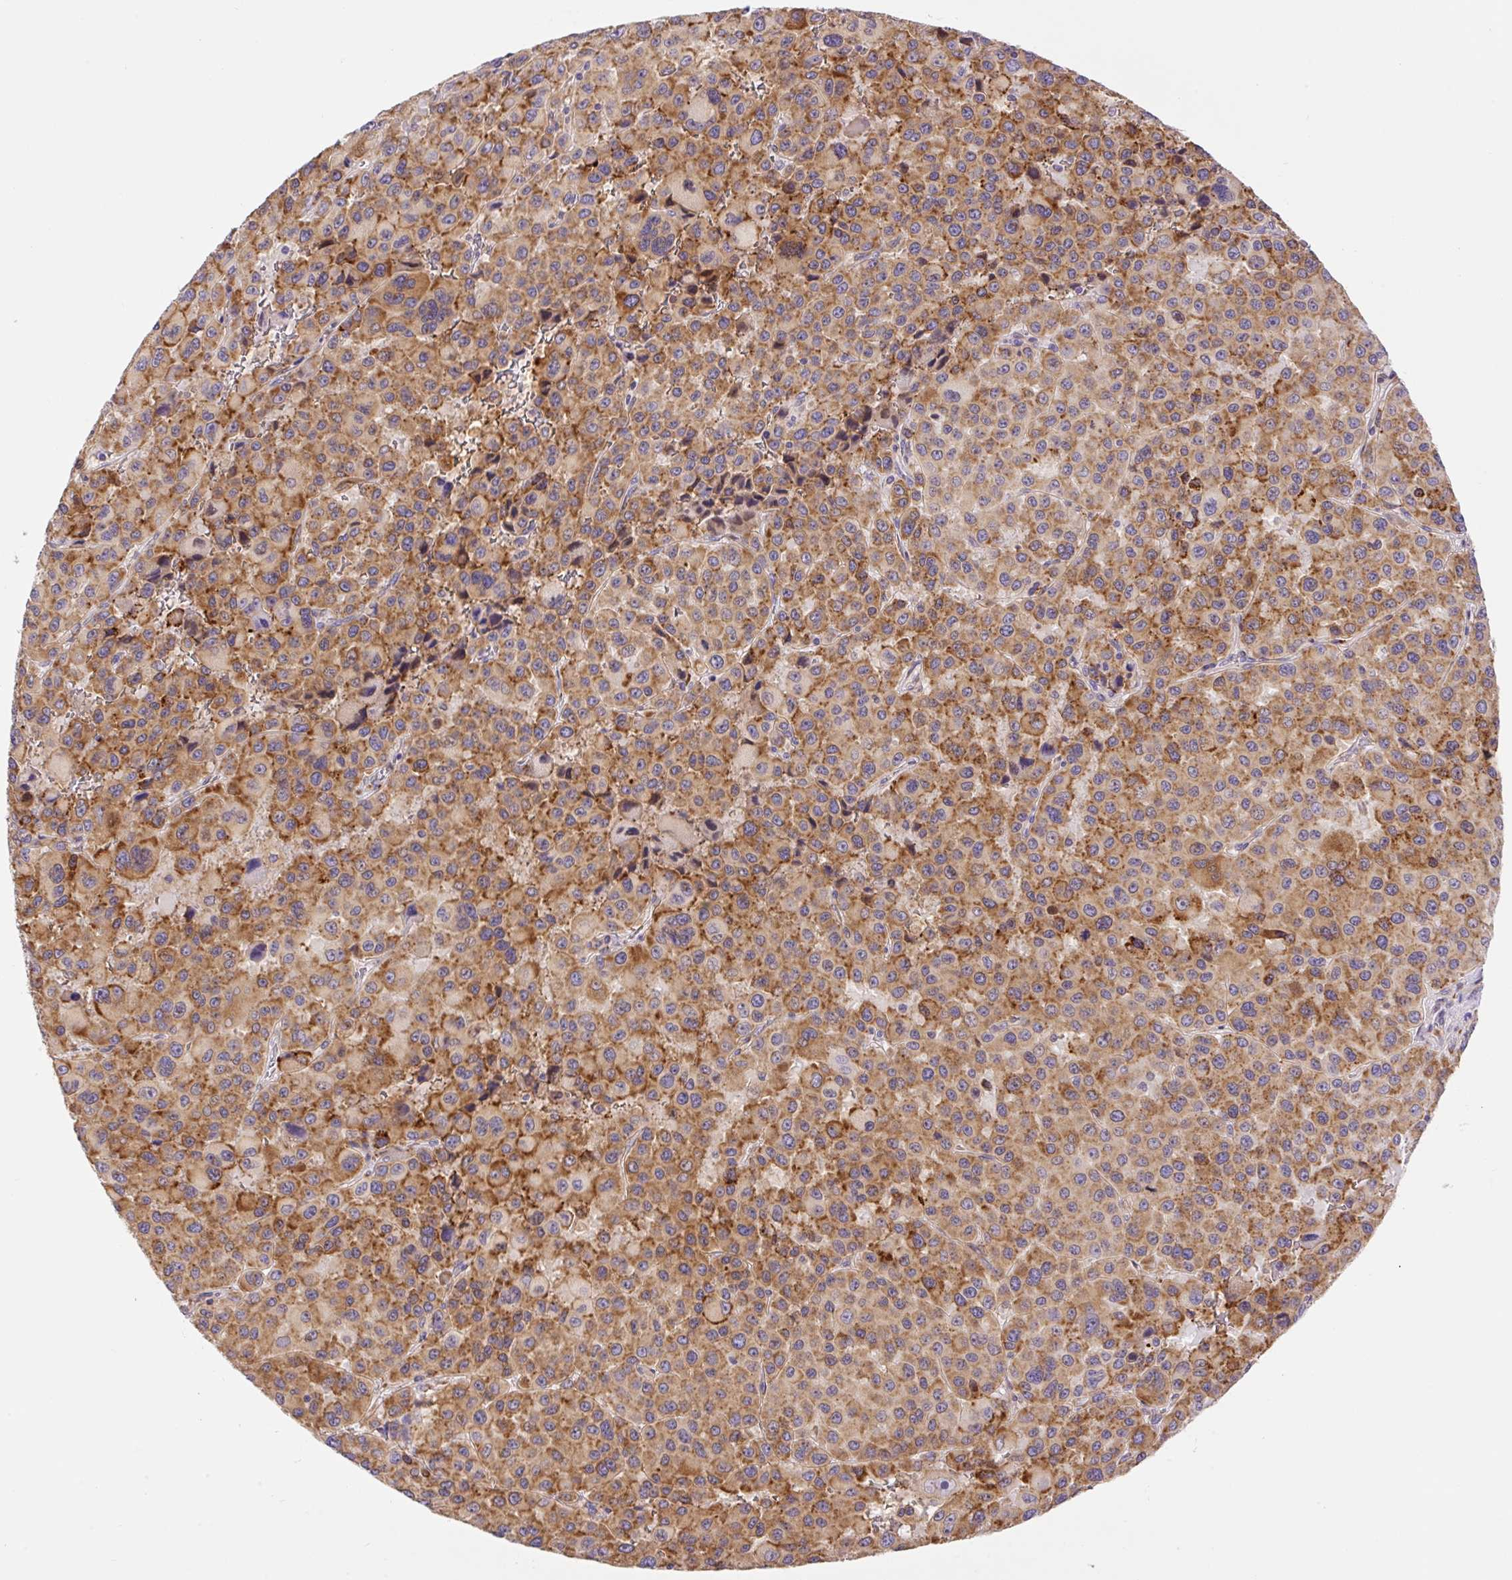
{"staining": {"intensity": "moderate", "quantity": ">75%", "location": "cytoplasmic/membranous"}, "tissue": "melanoma", "cell_type": "Tumor cells", "image_type": "cancer", "snomed": [{"axis": "morphology", "description": "Malignant melanoma, Metastatic site"}, {"axis": "topography", "description": "Lymph node"}], "caption": "Malignant melanoma (metastatic site) stained with a brown dye displays moderate cytoplasmic/membranous positive positivity in approximately >75% of tumor cells.", "gene": "POFUT1", "patient": {"sex": "female", "age": 65}}